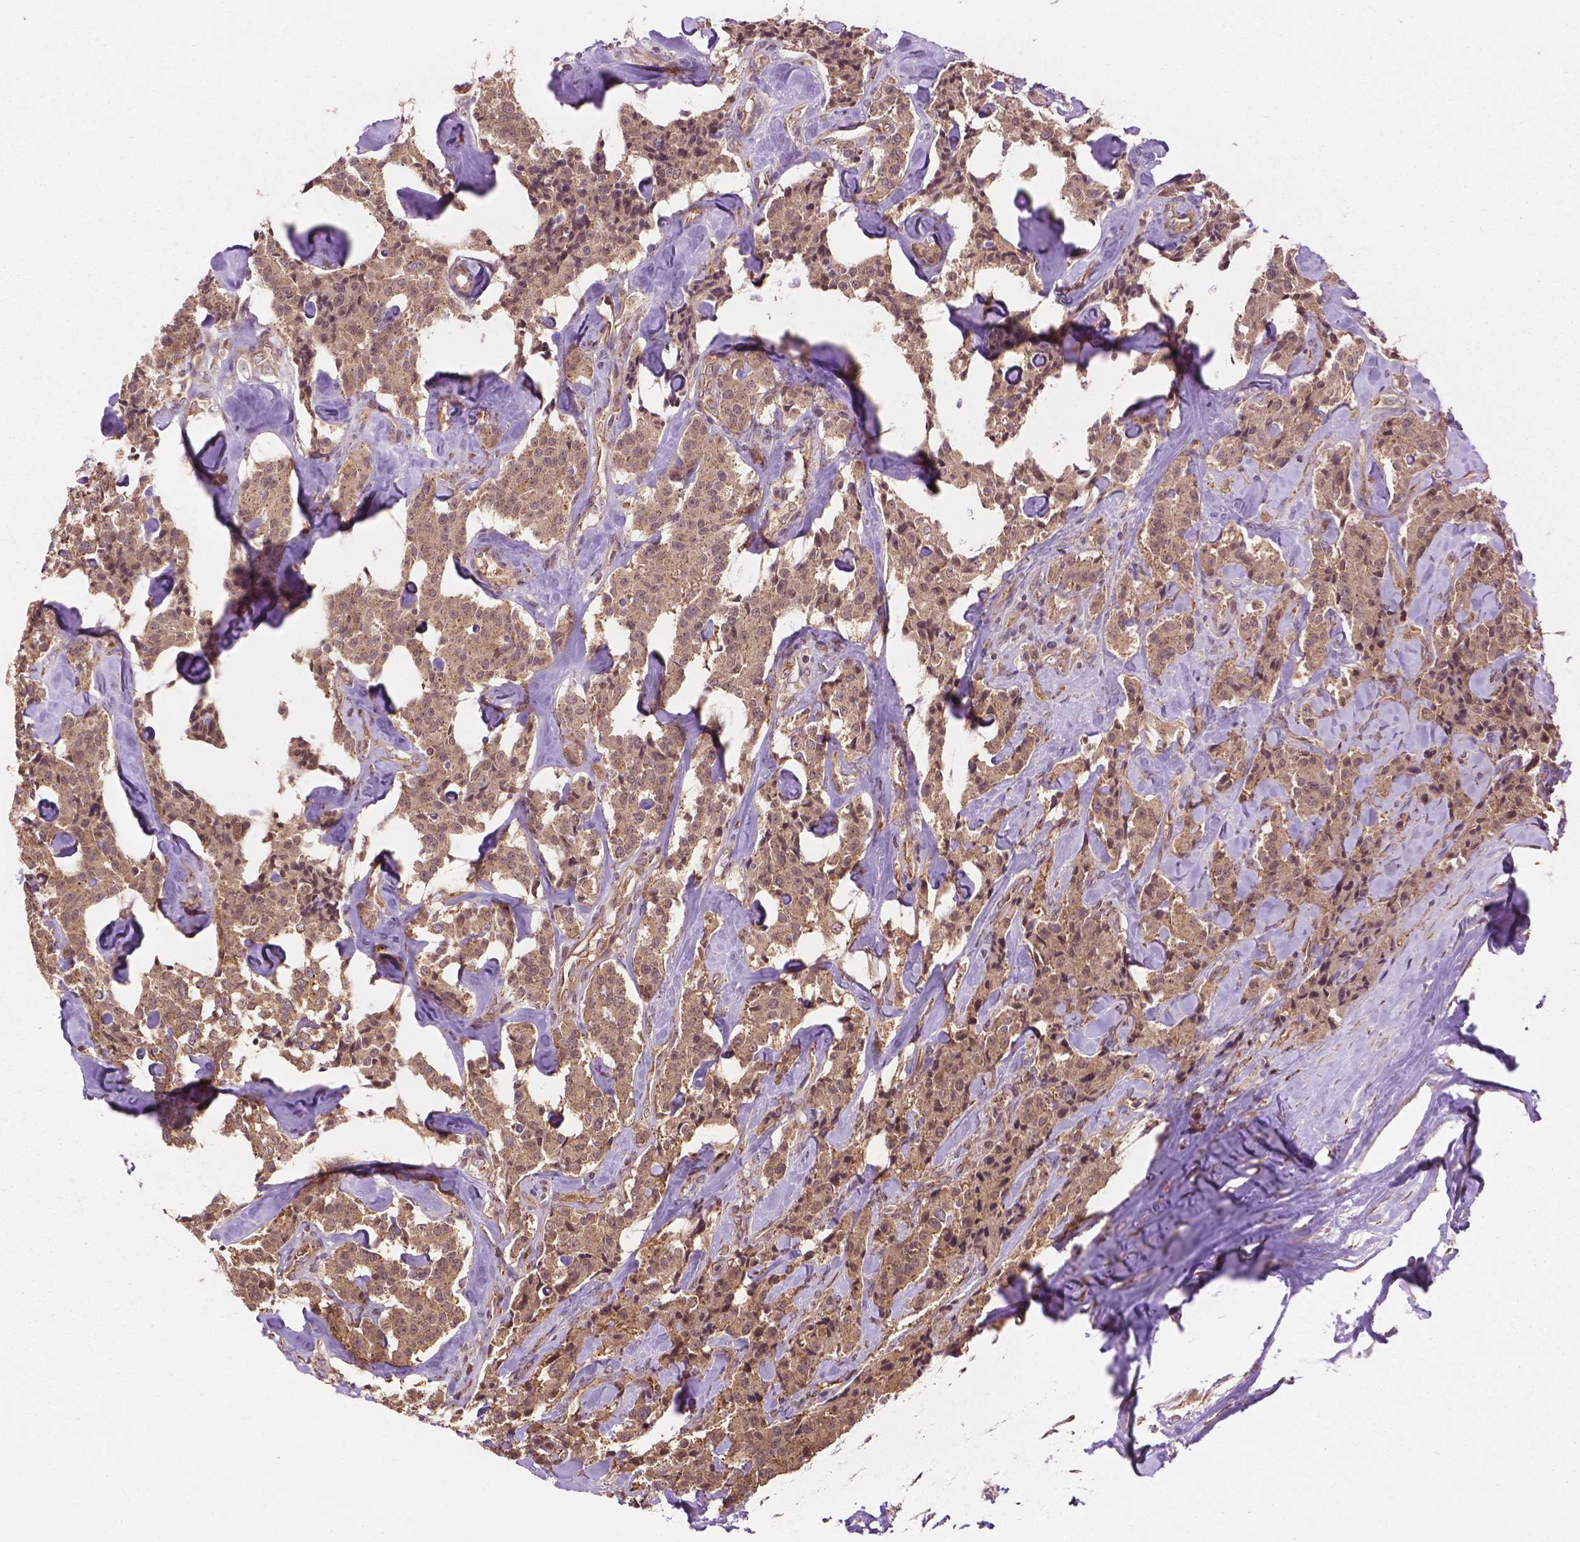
{"staining": {"intensity": "moderate", "quantity": ">75%", "location": "cytoplasmic/membranous"}, "tissue": "carcinoid", "cell_type": "Tumor cells", "image_type": "cancer", "snomed": [{"axis": "morphology", "description": "Carcinoid, malignant, NOS"}, {"axis": "topography", "description": "Pancreas"}], "caption": "An immunohistochemistry histopathology image of neoplastic tissue is shown. Protein staining in brown labels moderate cytoplasmic/membranous positivity in carcinoid within tumor cells.", "gene": "PPP1CB", "patient": {"sex": "male", "age": 41}}